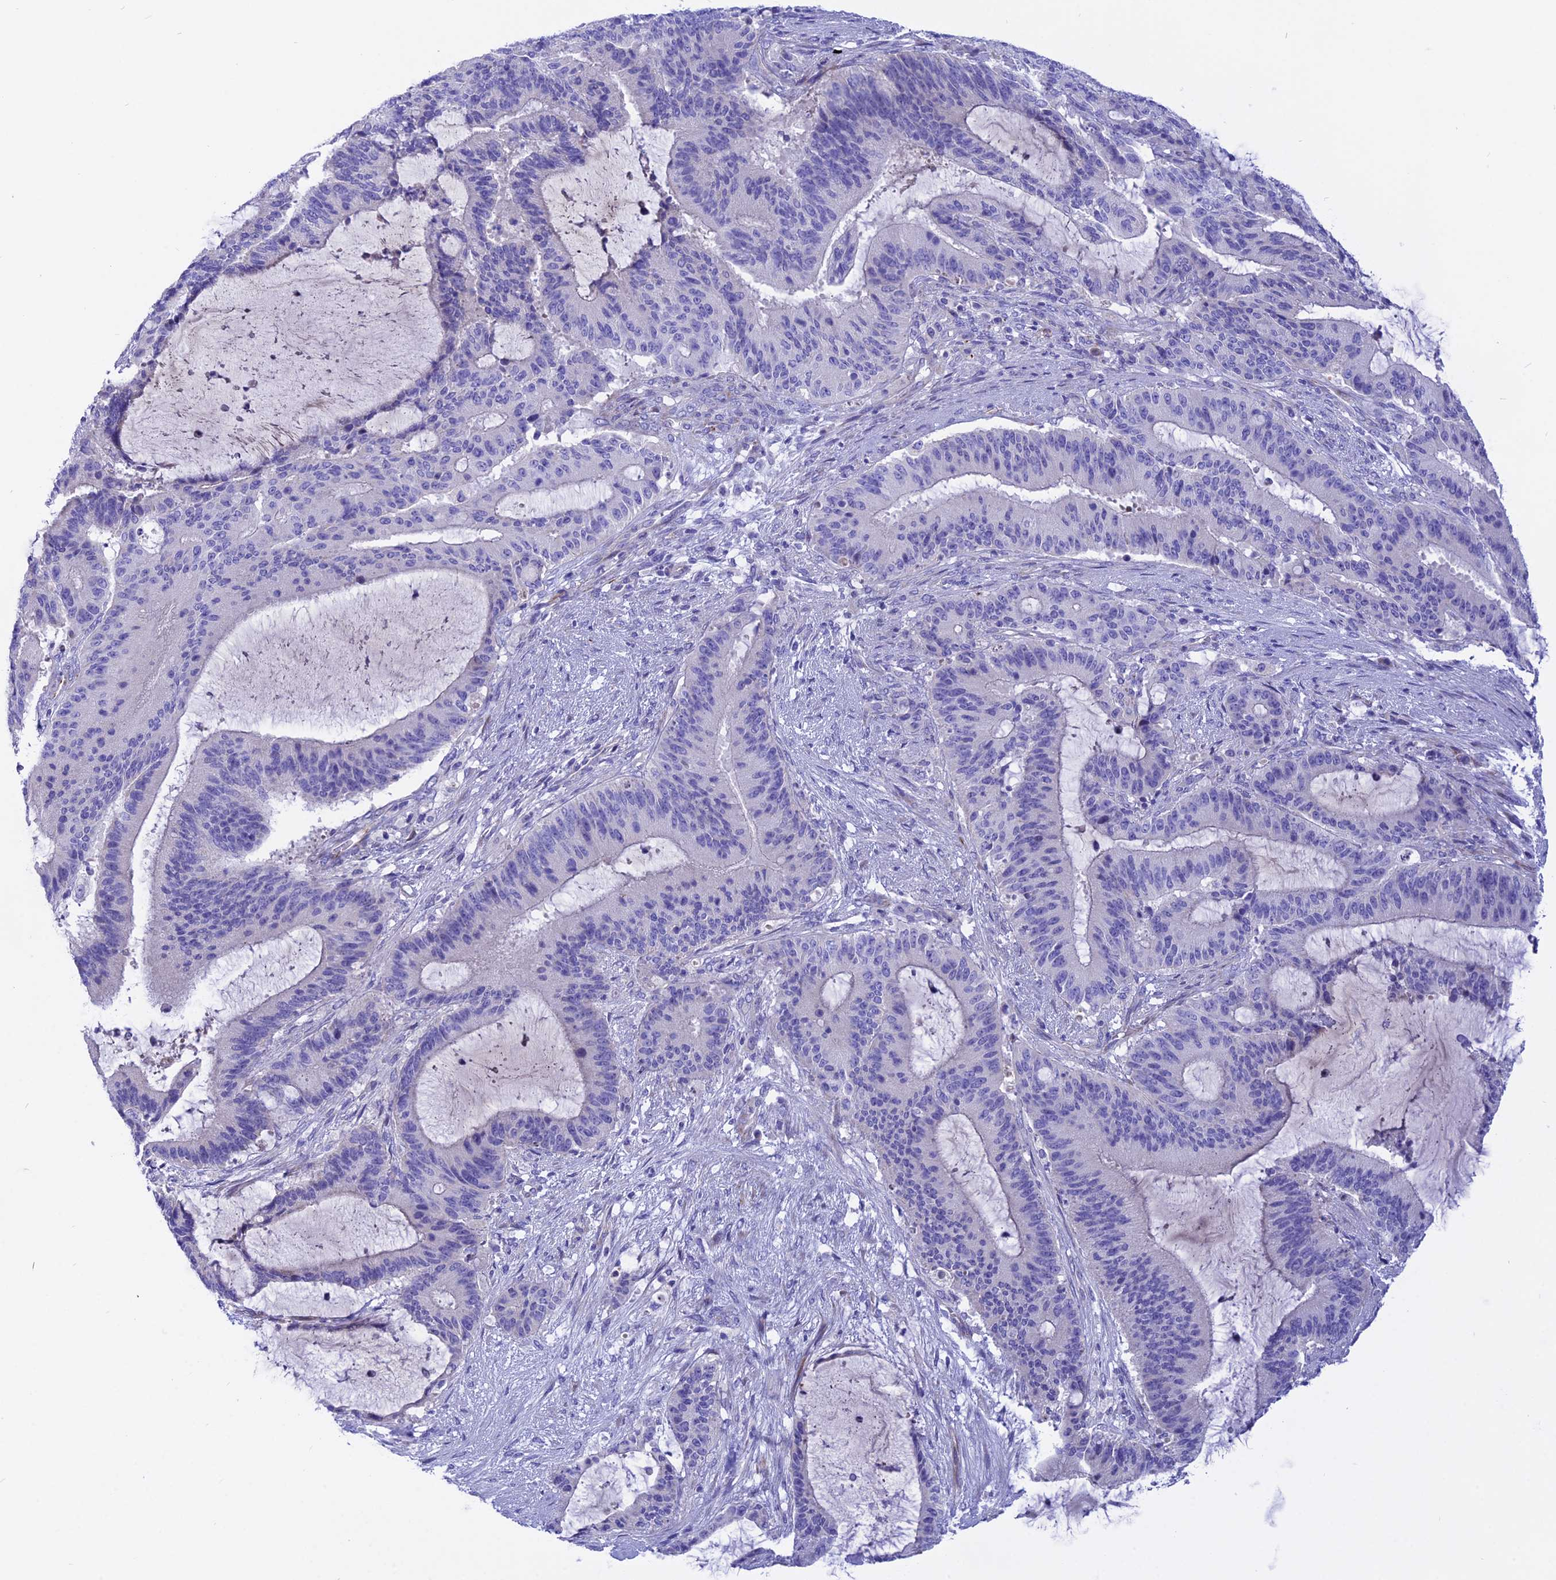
{"staining": {"intensity": "negative", "quantity": "none", "location": "none"}, "tissue": "liver cancer", "cell_type": "Tumor cells", "image_type": "cancer", "snomed": [{"axis": "morphology", "description": "Normal tissue, NOS"}, {"axis": "morphology", "description": "Cholangiocarcinoma"}, {"axis": "topography", "description": "Liver"}, {"axis": "topography", "description": "Peripheral nerve tissue"}], "caption": "Tumor cells show no significant expression in cholangiocarcinoma (liver).", "gene": "TMEM138", "patient": {"sex": "female", "age": 73}}